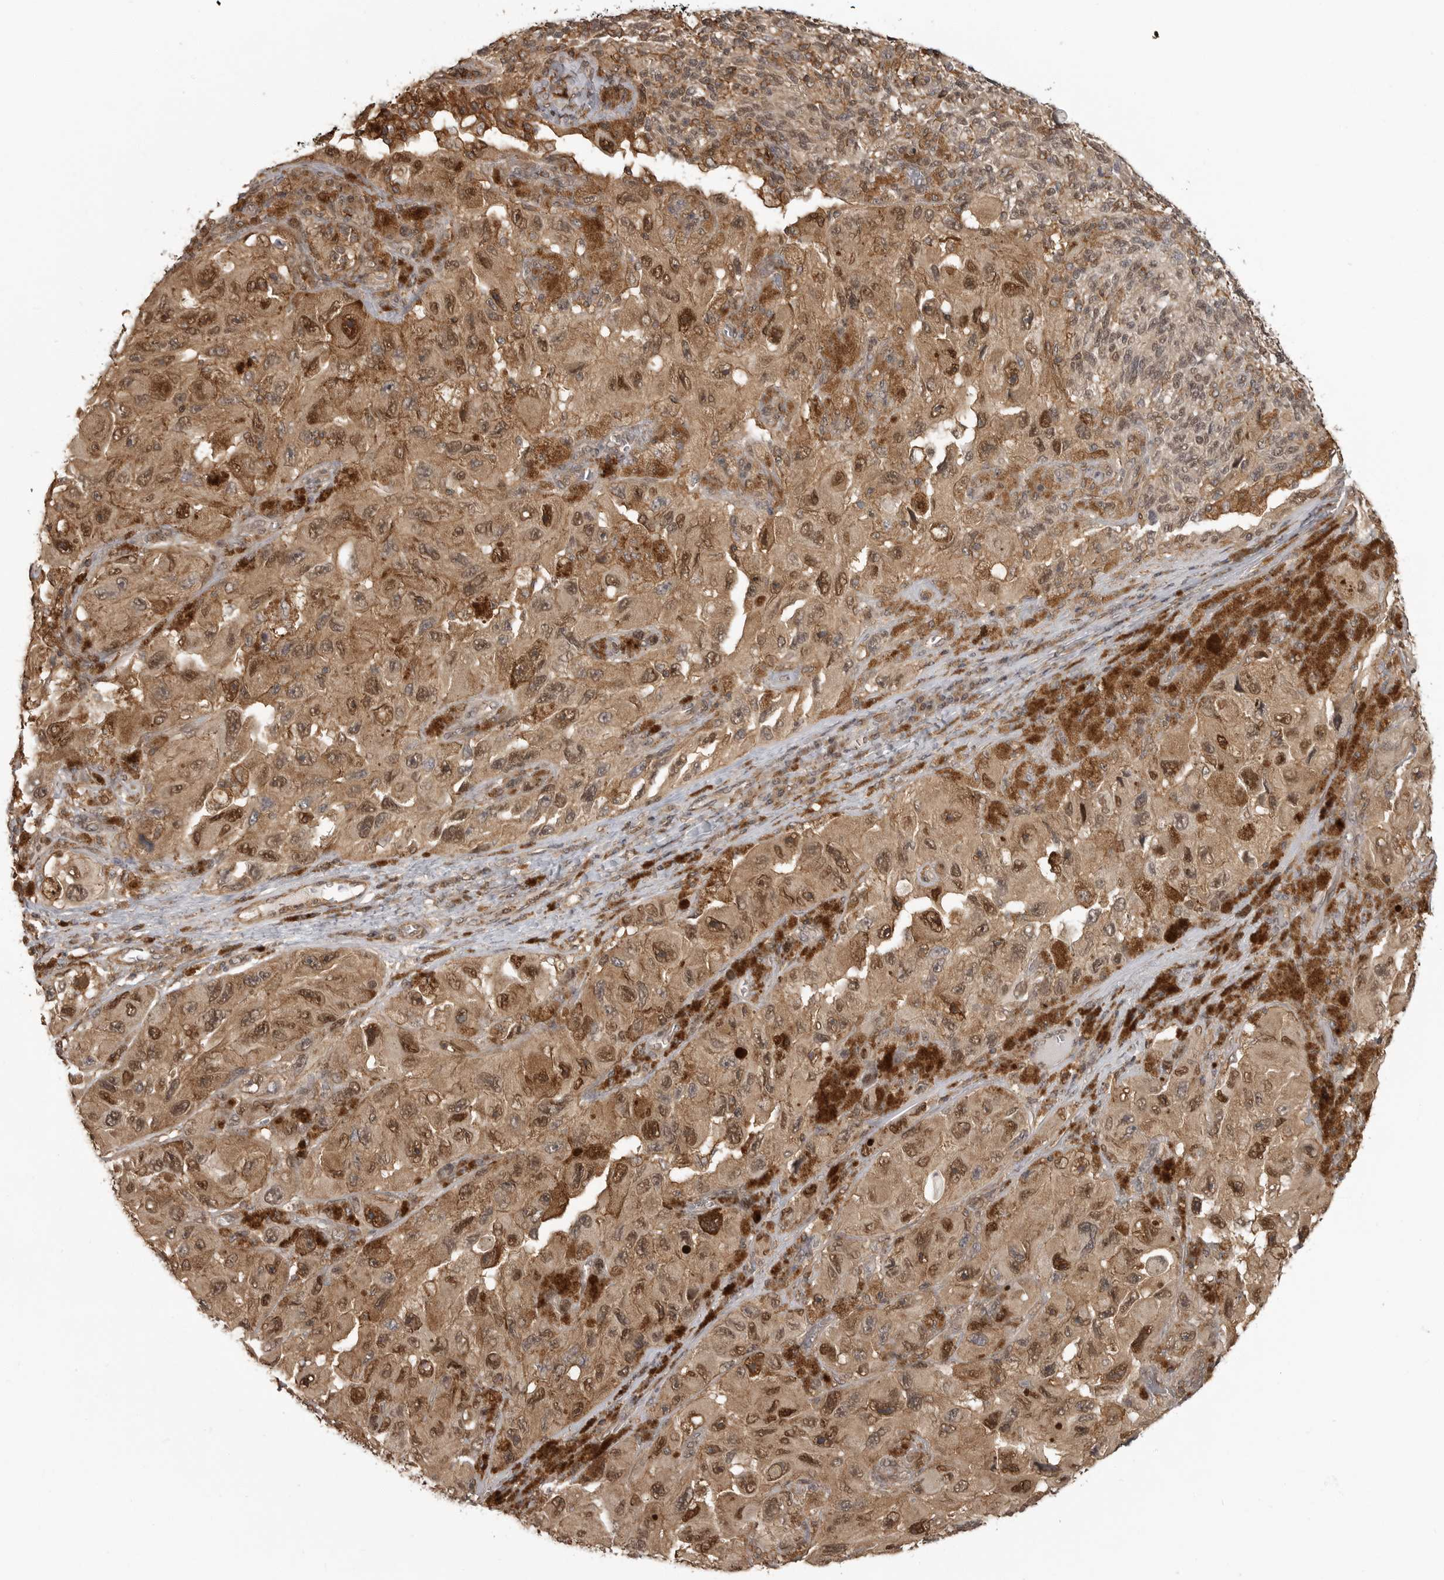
{"staining": {"intensity": "moderate", "quantity": ">75%", "location": "cytoplasmic/membranous,nuclear"}, "tissue": "melanoma", "cell_type": "Tumor cells", "image_type": "cancer", "snomed": [{"axis": "morphology", "description": "Malignant melanoma, NOS"}, {"axis": "topography", "description": "Skin"}], "caption": "Protein expression analysis of human malignant melanoma reveals moderate cytoplasmic/membranous and nuclear expression in approximately >75% of tumor cells.", "gene": "ERN1", "patient": {"sex": "female", "age": 73}}